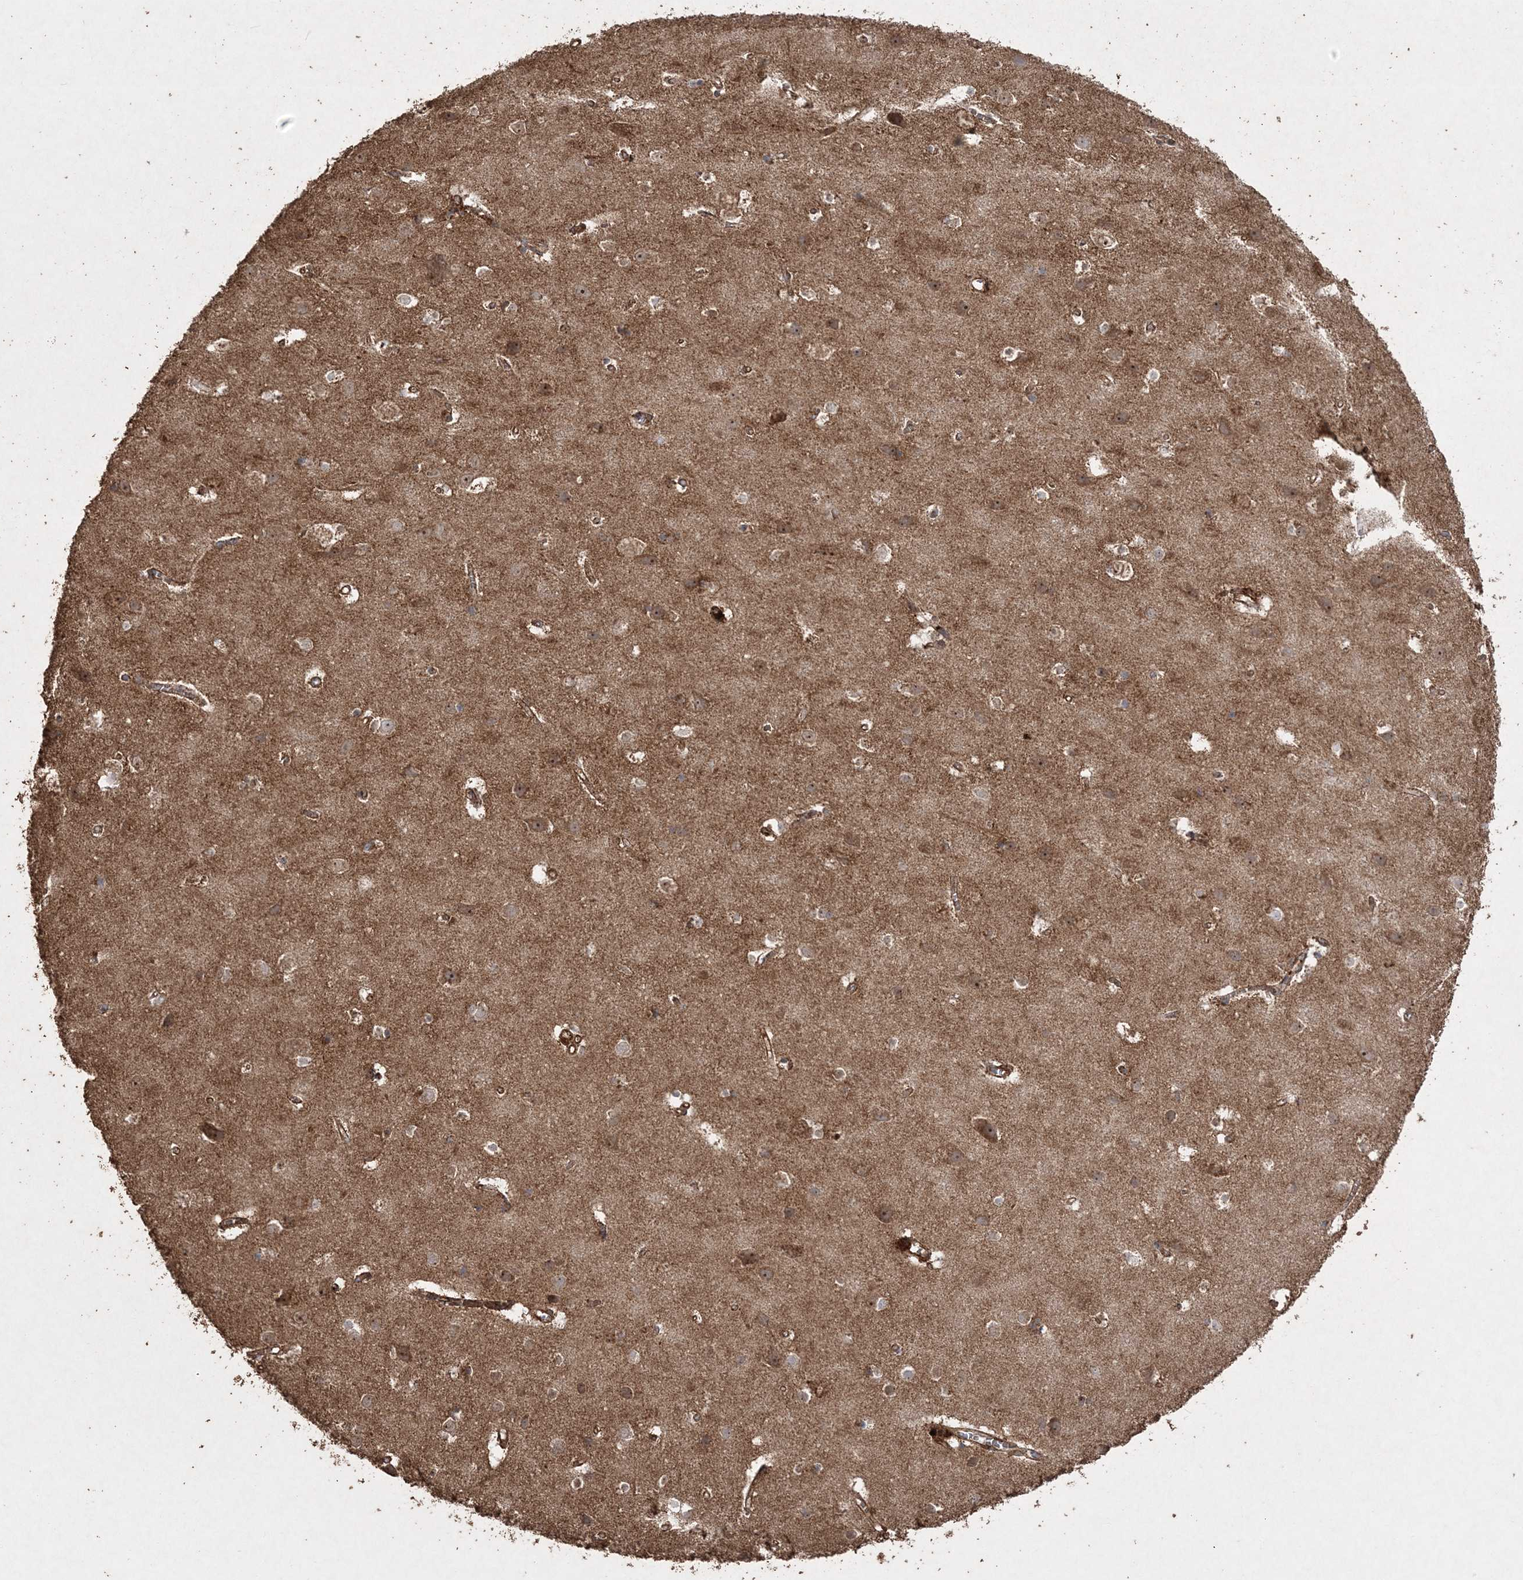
{"staining": {"intensity": "moderate", "quantity": ">75%", "location": "cytoplasmic/membranous"}, "tissue": "cerebral cortex", "cell_type": "Endothelial cells", "image_type": "normal", "snomed": [{"axis": "morphology", "description": "Normal tissue, NOS"}, {"axis": "topography", "description": "Cerebral cortex"}], "caption": "Human cerebral cortex stained for a protein (brown) shows moderate cytoplasmic/membranous positive expression in approximately >75% of endothelial cells.", "gene": "TTC7A", "patient": {"sex": "male", "age": 54}}